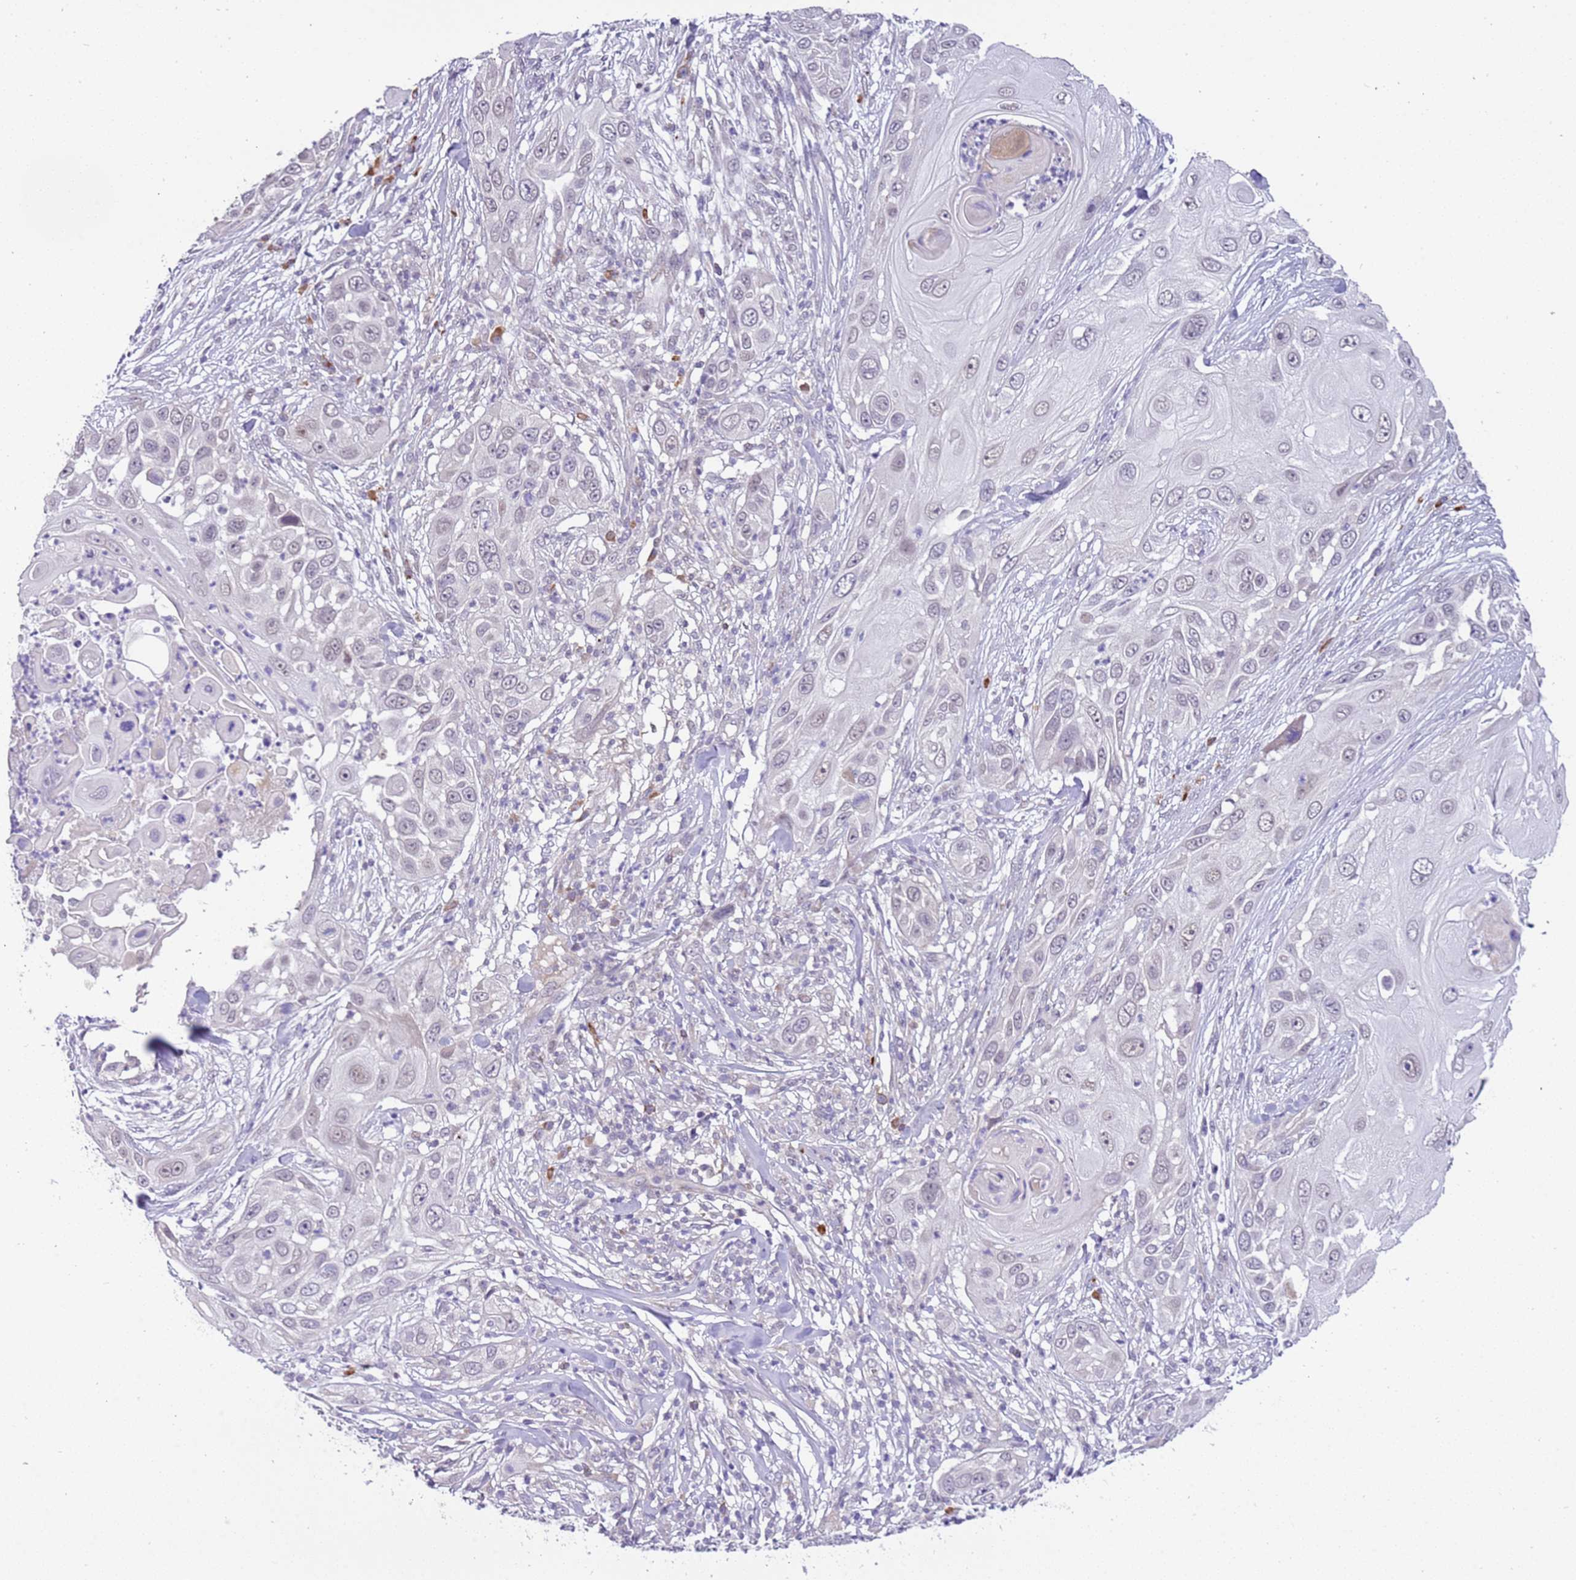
{"staining": {"intensity": "negative", "quantity": "none", "location": "none"}, "tissue": "skin cancer", "cell_type": "Tumor cells", "image_type": "cancer", "snomed": [{"axis": "morphology", "description": "Squamous cell carcinoma, NOS"}, {"axis": "topography", "description": "Skin"}], "caption": "A micrograph of squamous cell carcinoma (skin) stained for a protein displays no brown staining in tumor cells.", "gene": "MAGEF1", "patient": {"sex": "female", "age": 44}}